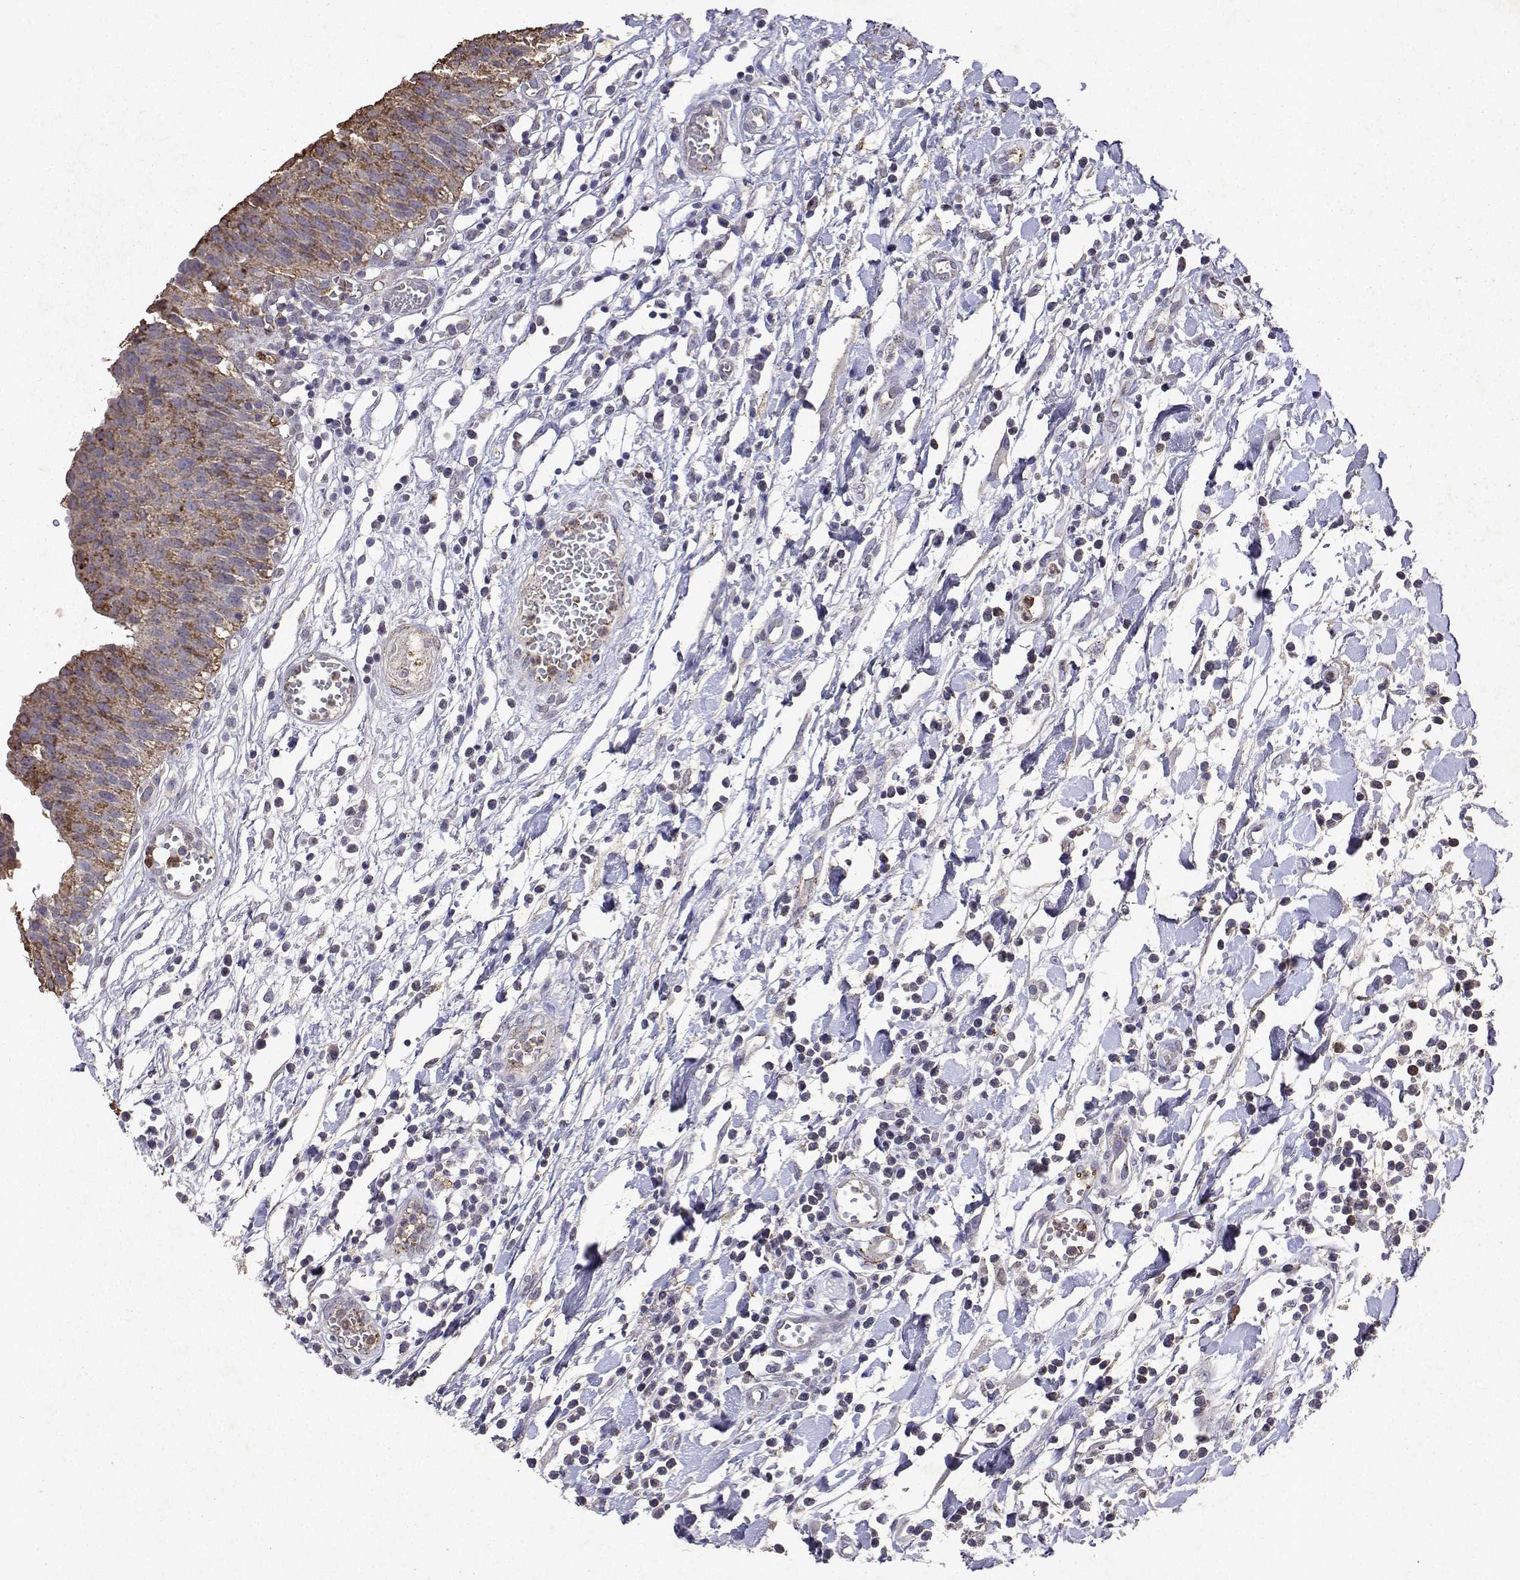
{"staining": {"intensity": "moderate", "quantity": "25%-75%", "location": "cytoplasmic/membranous"}, "tissue": "urinary bladder", "cell_type": "Urothelial cells", "image_type": "normal", "snomed": [{"axis": "morphology", "description": "Normal tissue, NOS"}, {"axis": "topography", "description": "Urinary bladder"}], "caption": "Immunohistochemistry image of benign human urinary bladder stained for a protein (brown), which reveals medium levels of moderate cytoplasmic/membranous staining in about 25%-75% of urothelial cells.", "gene": "DUSP28", "patient": {"sex": "male", "age": 64}}